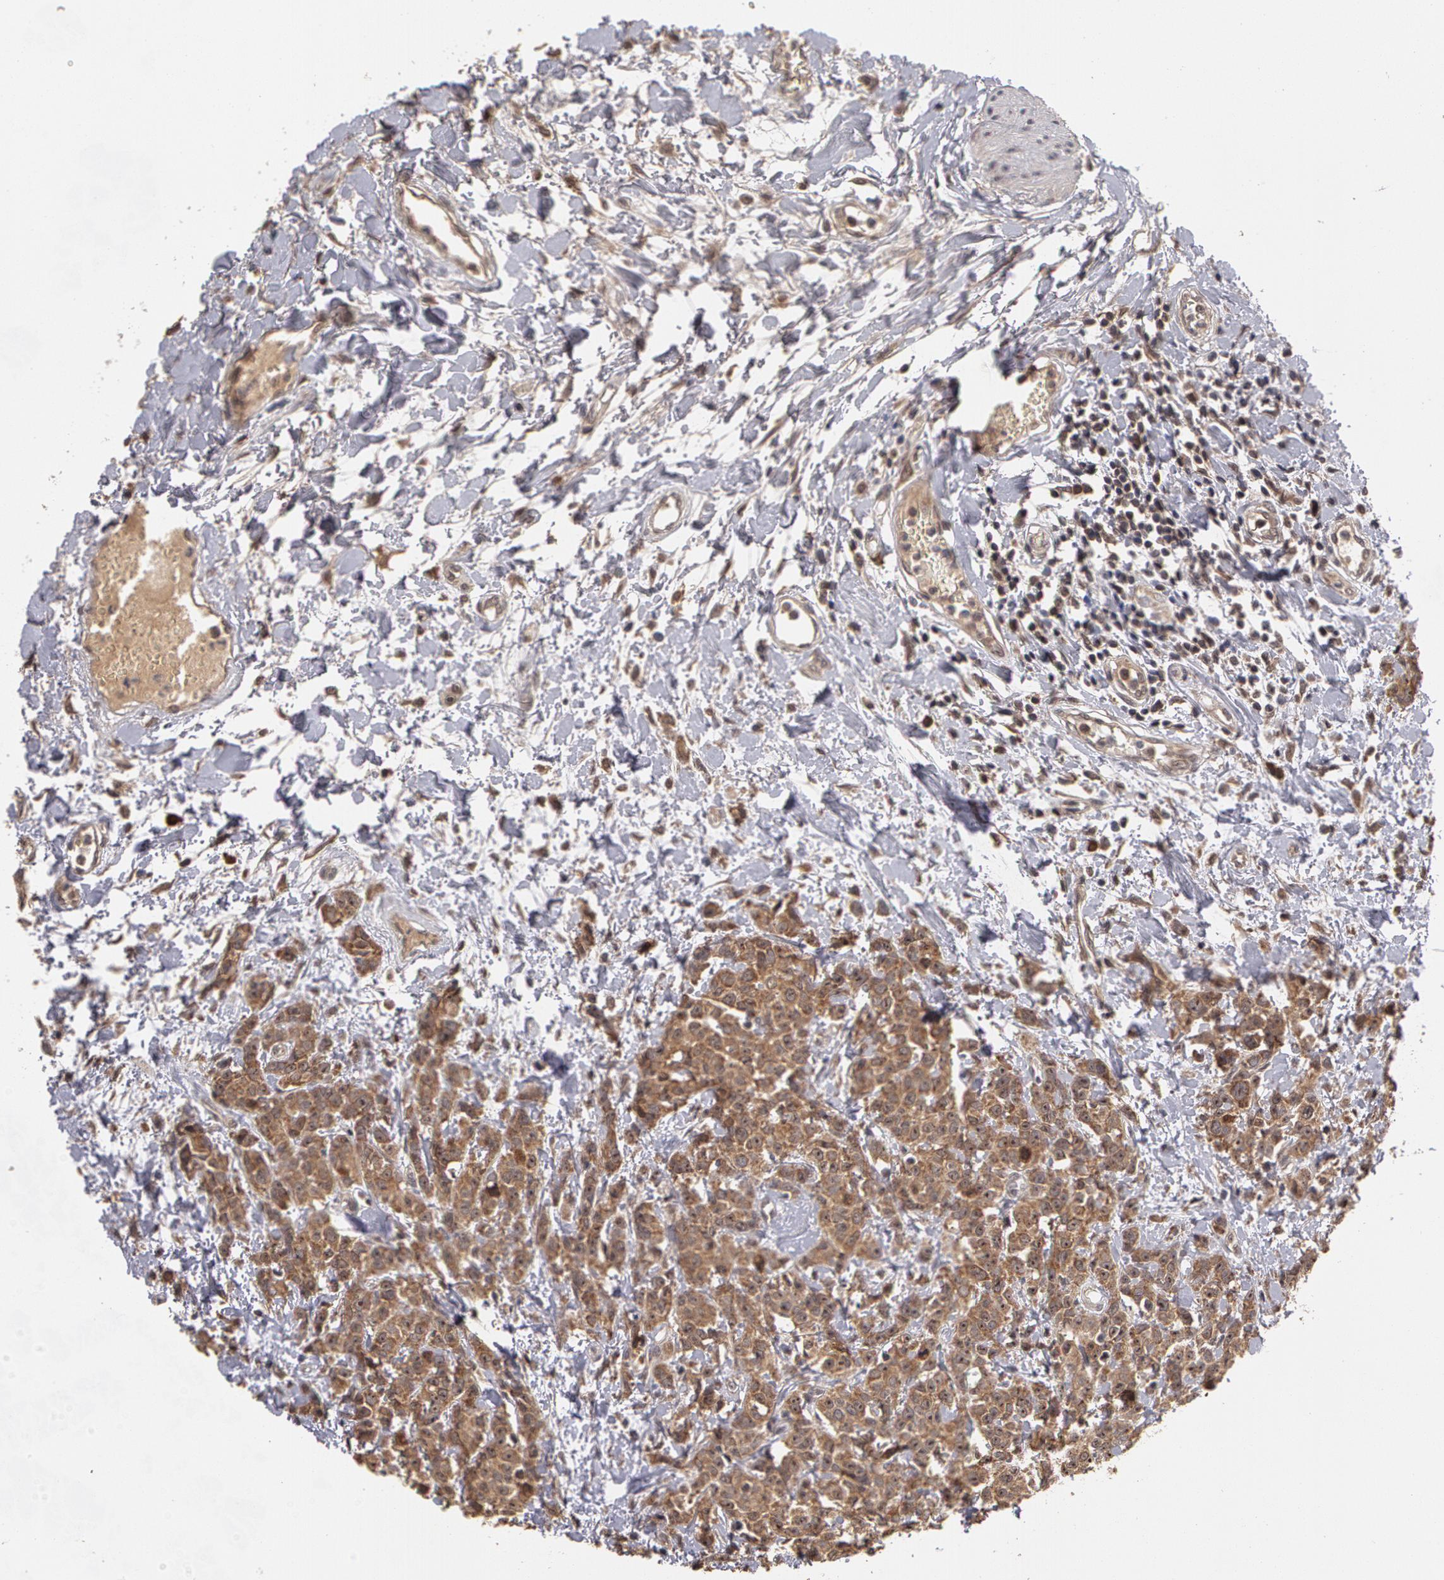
{"staining": {"intensity": "strong", "quantity": ">75%", "location": "cytoplasmic/membranous,nuclear"}, "tissue": "urothelial cancer", "cell_type": "Tumor cells", "image_type": "cancer", "snomed": [{"axis": "morphology", "description": "Urothelial carcinoma, High grade"}, {"axis": "topography", "description": "Urinary bladder"}], "caption": "IHC staining of high-grade urothelial carcinoma, which exhibits high levels of strong cytoplasmic/membranous and nuclear expression in approximately >75% of tumor cells indicating strong cytoplasmic/membranous and nuclear protein expression. The staining was performed using DAB (3,3'-diaminobenzidine) (brown) for protein detection and nuclei were counterstained in hematoxylin (blue).", "gene": "GLIS1", "patient": {"sex": "male", "age": 56}}